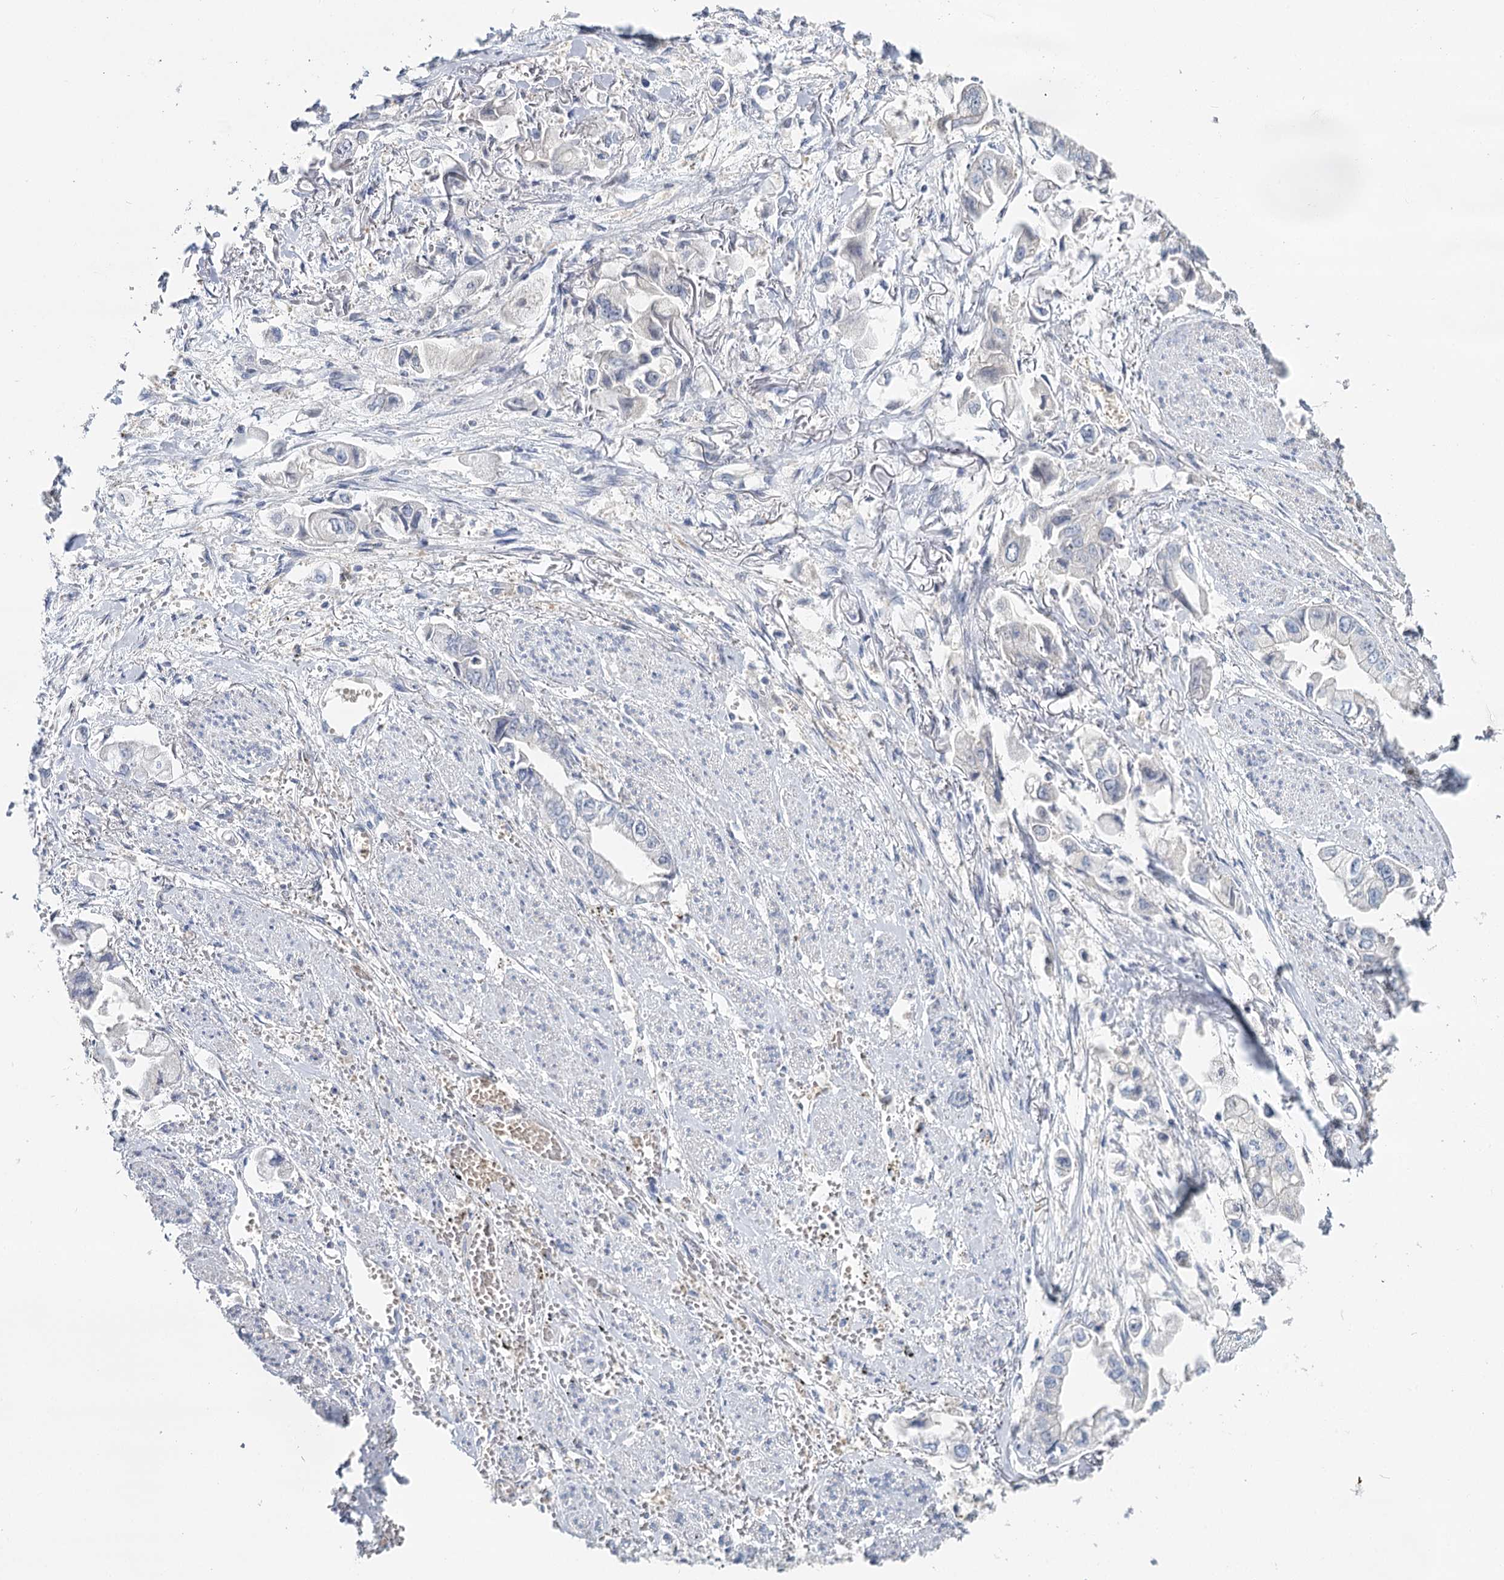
{"staining": {"intensity": "negative", "quantity": "none", "location": "none"}, "tissue": "stomach cancer", "cell_type": "Tumor cells", "image_type": "cancer", "snomed": [{"axis": "morphology", "description": "Adenocarcinoma, NOS"}, {"axis": "topography", "description": "Stomach"}], "caption": "Stomach adenocarcinoma was stained to show a protein in brown. There is no significant staining in tumor cells.", "gene": "IGSF3", "patient": {"sex": "male", "age": 62}}